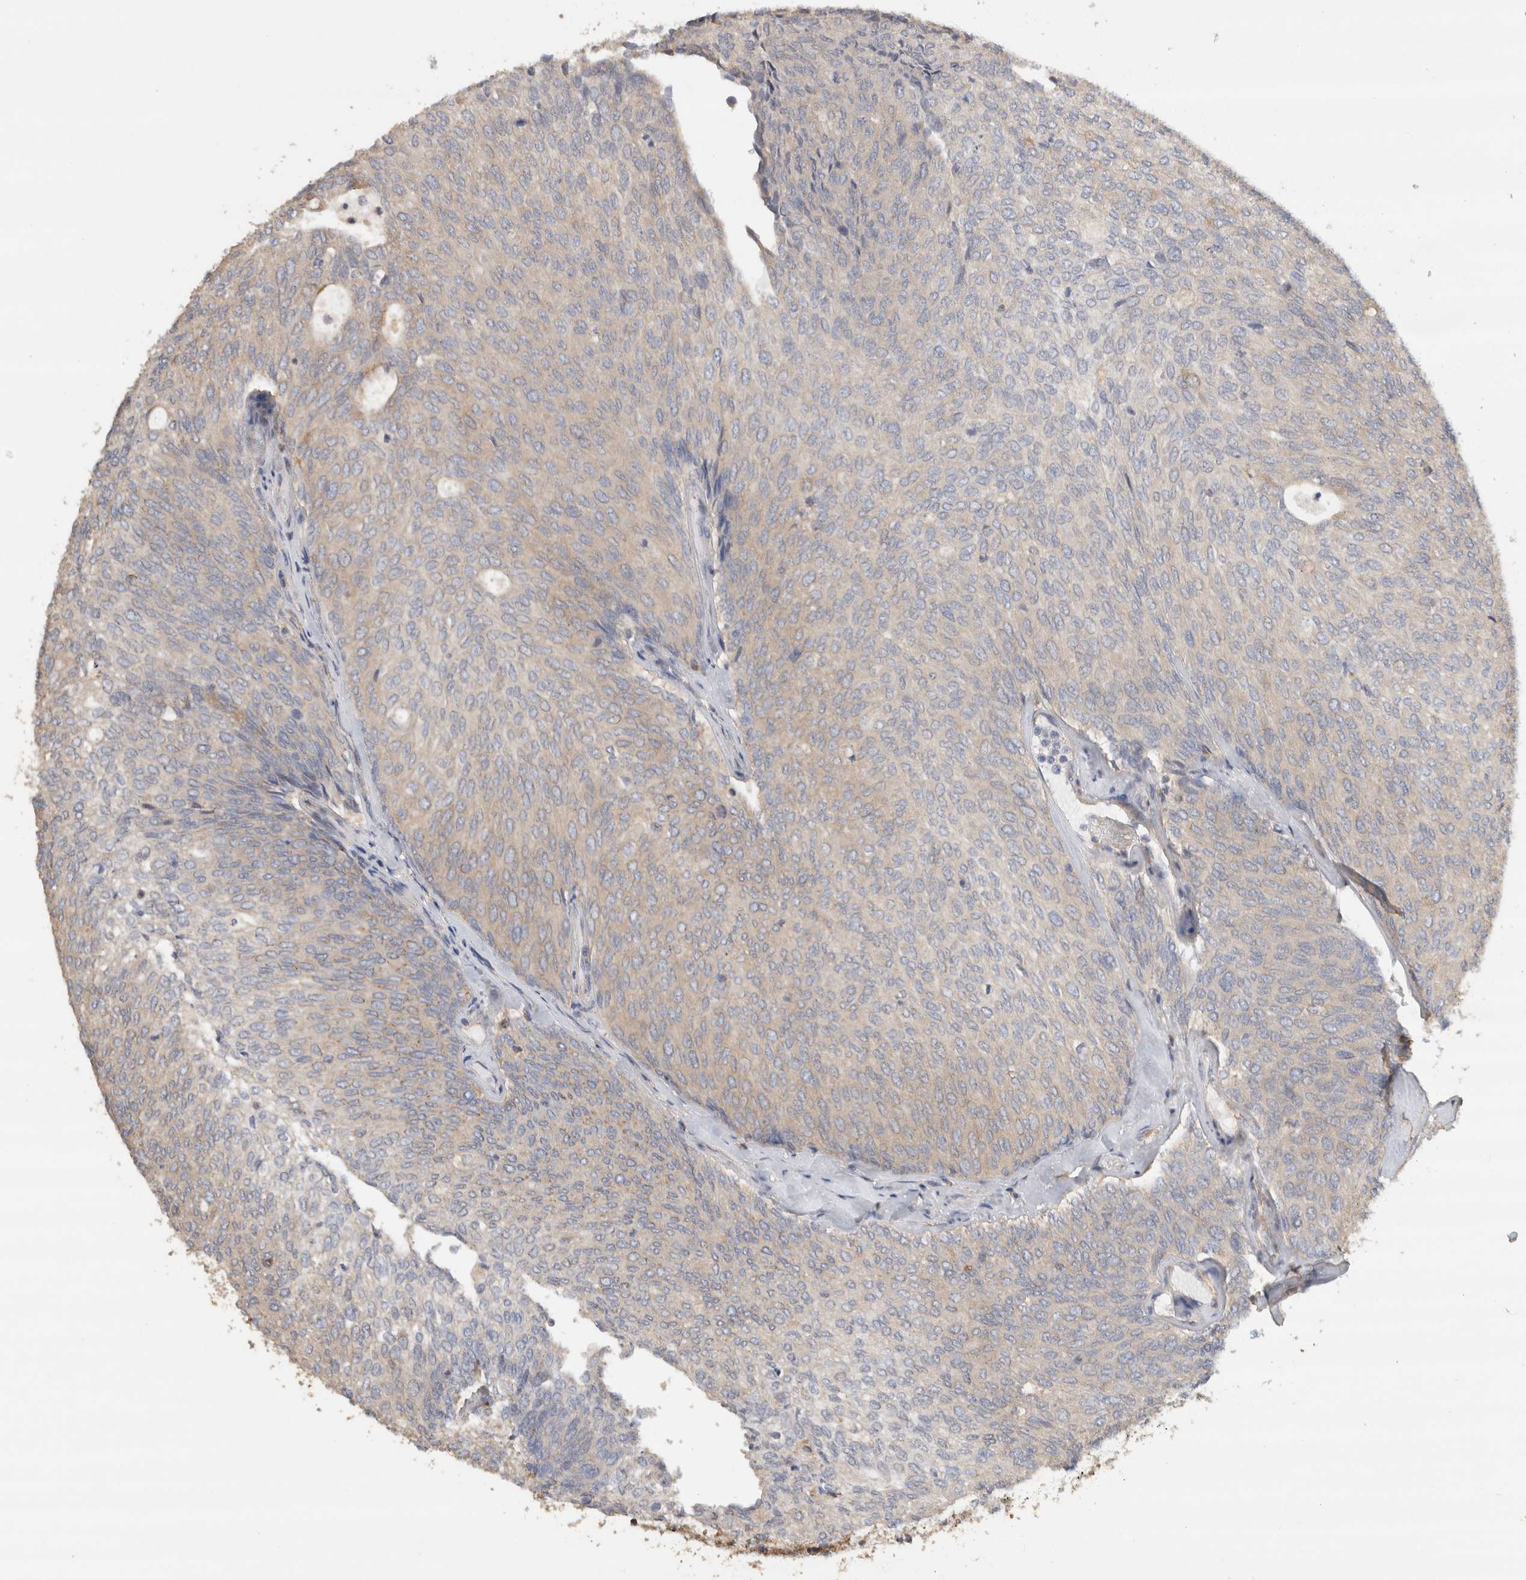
{"staining": {"intensity": "weak", "quantity": "25%-75%", "location": "cytoplasmic/membranous"}, "tissue": "urothelial cancer", "cell_type": "Tumor cells", "image_type": "cancer", "snomed": [{"axis": "morphology", "description": "Urothelial carcinoma, Low grade"}, {"axis": "topography", "description": "Urinary bladder"}], "caption": "An immunohistochemistry photomicrograph of neoplastic tissue is shown. Protein staining in brown highlights weak cytoplasmic/membranous positivity in urothelial cancer within tumor cells. (IHC, brightfield microscopy, high magnification).", "gene": "EIF4G3", "patient": {"sex": "female", "age": 79}}